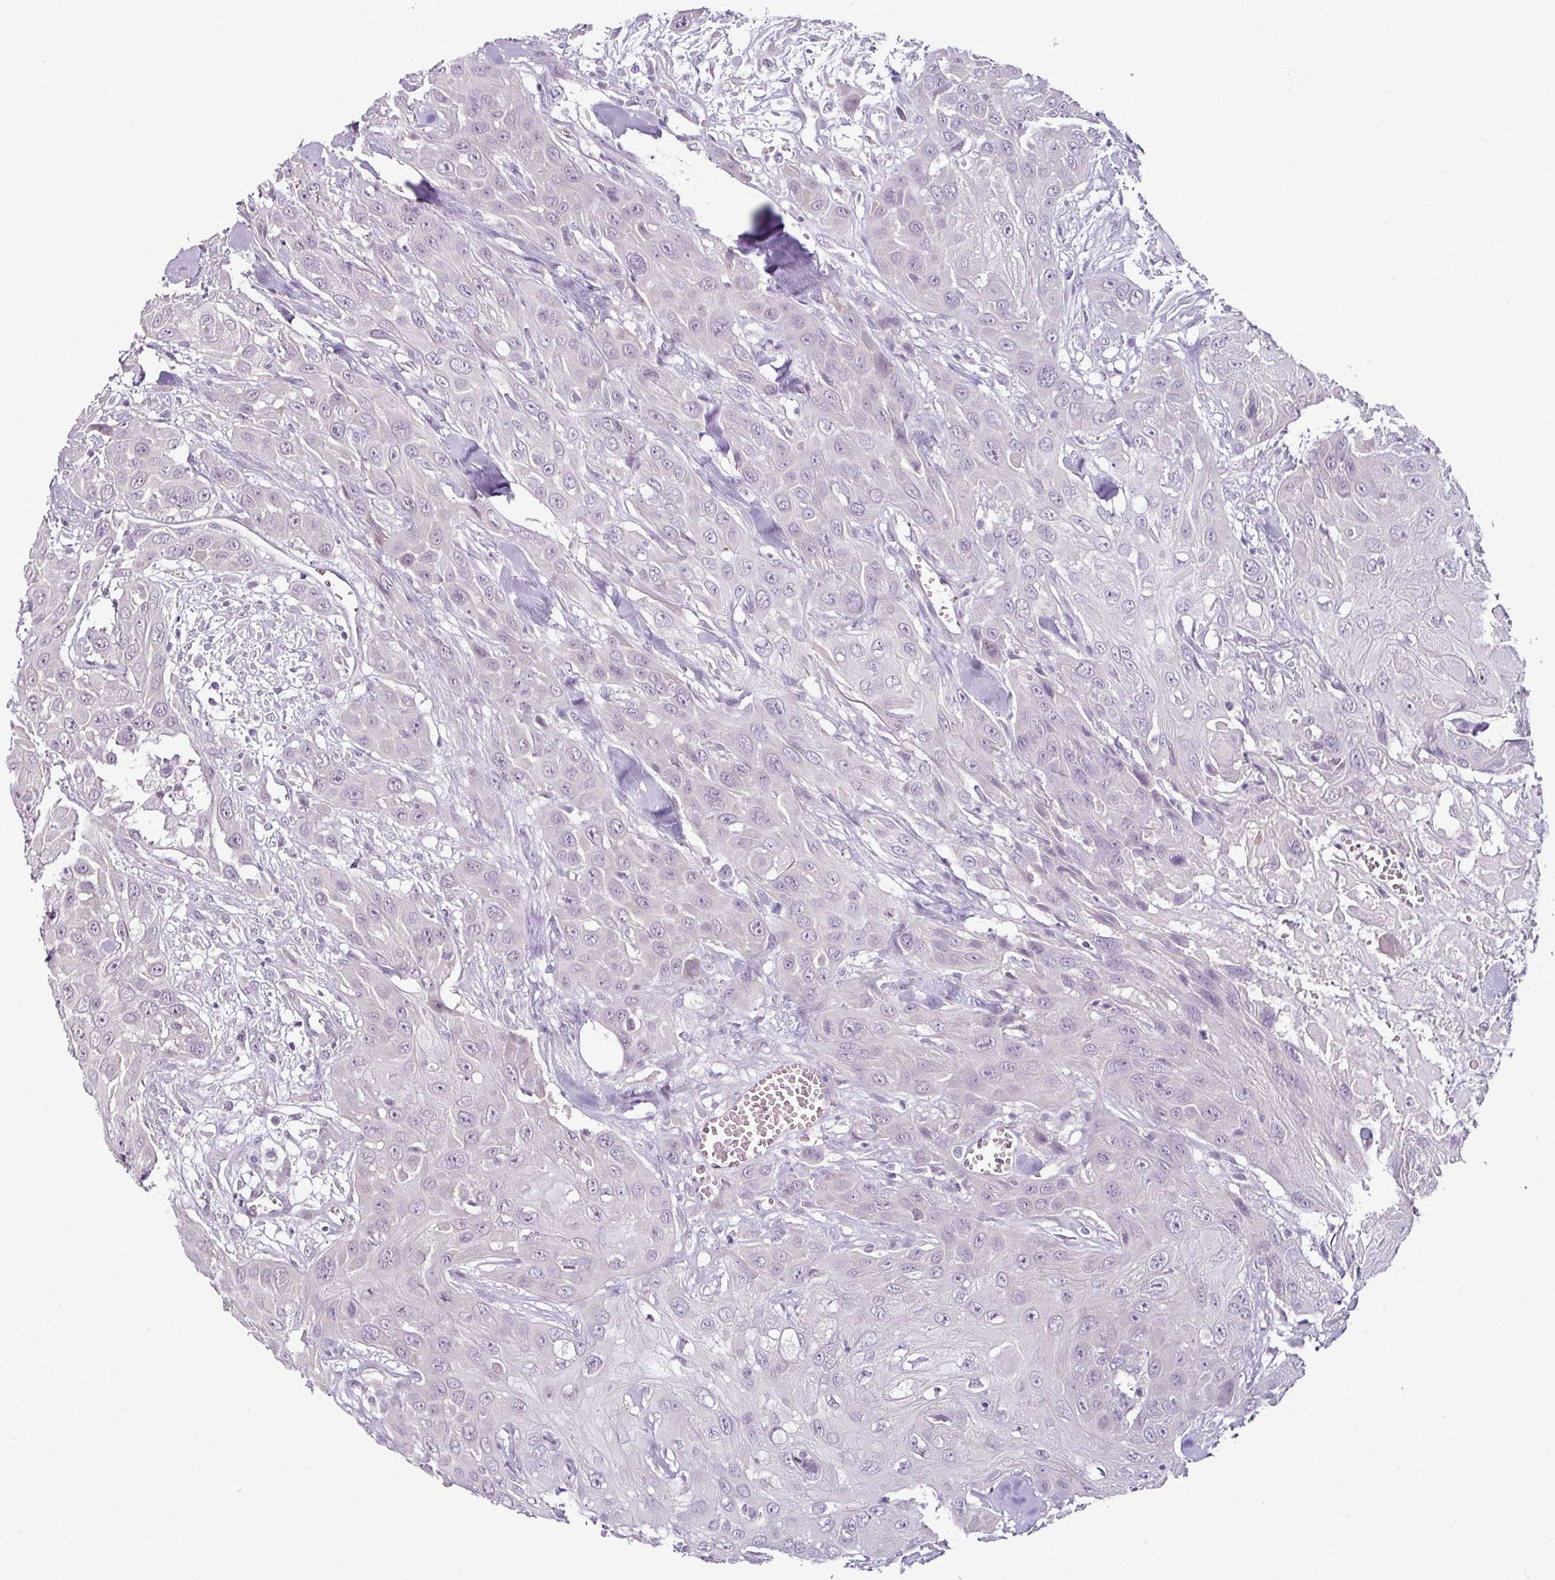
{"staining": {"intensity": "negative", "quantity": "none", "location": "none"}, "tissue": "head and neck cancer", "cell_type": "Tumor cells", "image_type": "cancer", "snomed": [{"axis": "morphology", "description": "Squamous cell carcinoma, NOS"}, {"axis": "topography", "description": "Head-Neck"}], "caption": "Head and neck cancer (squamous cell carcinoma) was stained to show a protein in brown. There is no significant staining in tumor cells.", "gene": "OR52D1", "patient": {"sex": "male", "age": 81}}